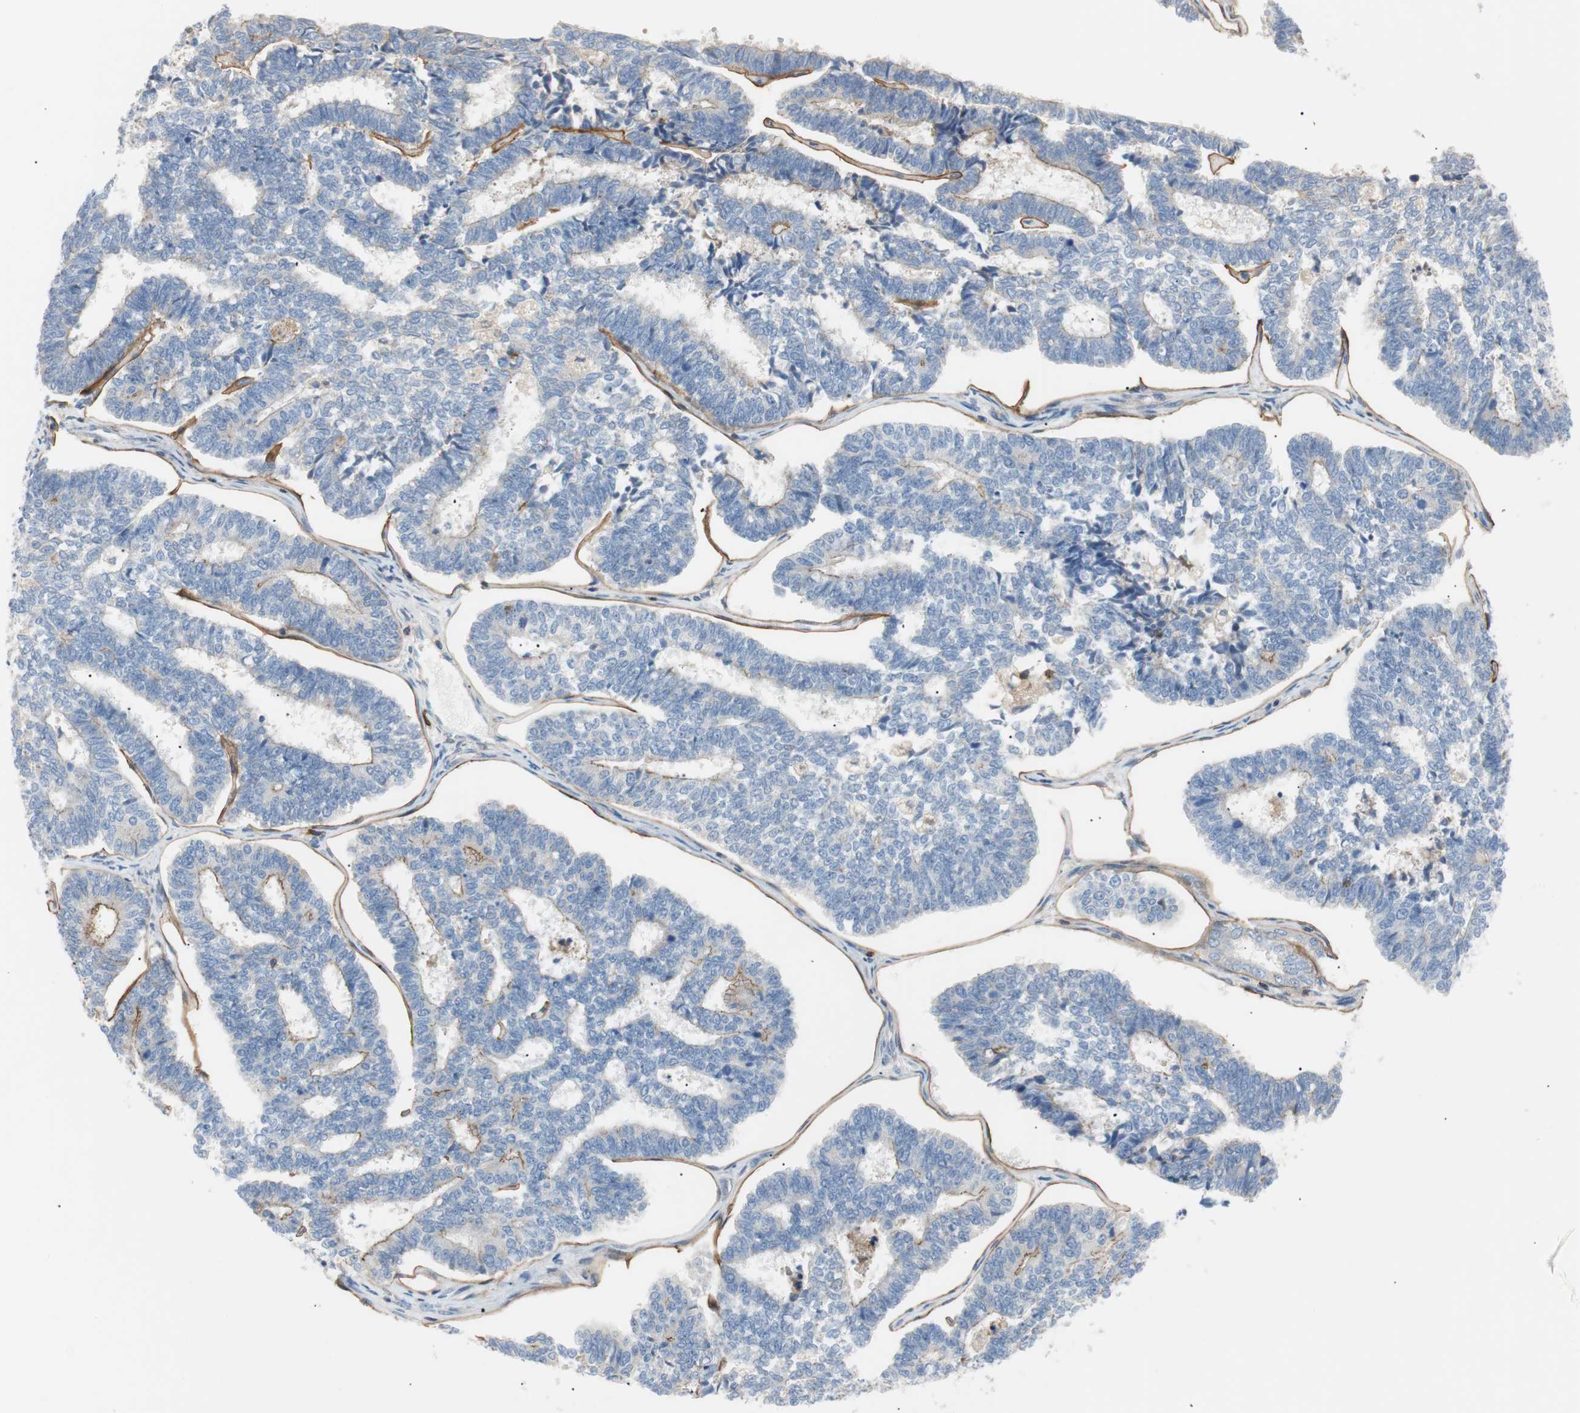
{"staining": {"intensity": "moderate", "quantity": "<25%", "location": "cytoplasmic/membranous"}, "tissue": "endometrial cancer", "cell_type": "Tumor cells", "image_type": "cancer", "snomed": [{"axis": "morphology", "description": "Adenocarcinoma, NOS"}, {"axis": "topography", "description": "Endometrium"}], "caption": "Adenocarcinoma (endometrial) tissue demonstrates moderate cytoplasmic/membranous staining in about <25% of tumor cells", "gene": "TNFRSF18", "patient": {"sex": "female", "age": 70}}